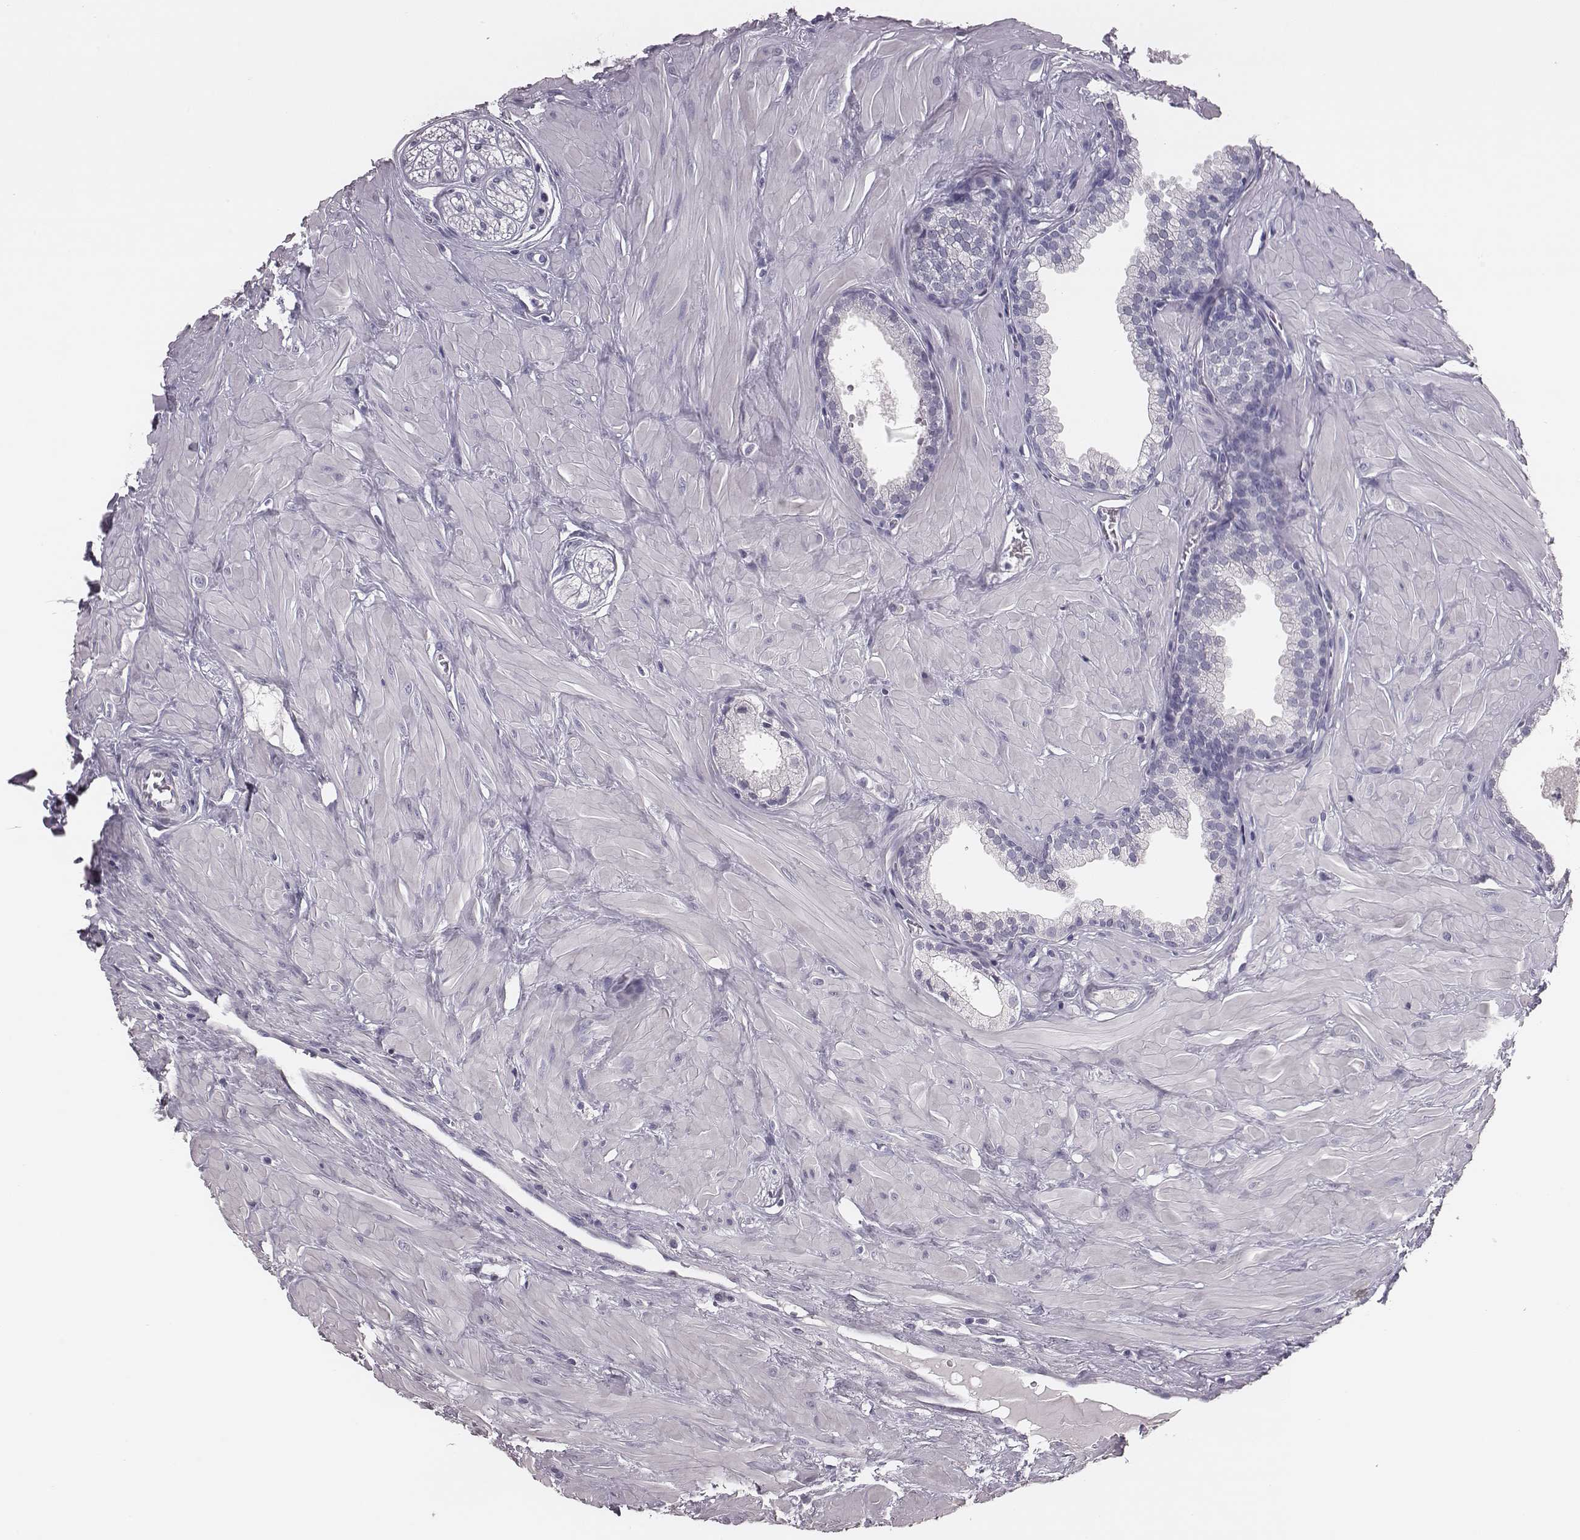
{"staining": {"intensity": "negative", "quantity": "none", "location": "none"}, "tissue": "prostate", "cell_type": "Glandular cells", "image_type": "normal", "snomed": [{"axis": "morphology", "description": "Normal tissue, NOS"}, {"axis": "topography", "description": "Prostate"}], "caption": "Image shows no protein staining in glandular cells of normal prostate.", "gene": "CSHL1", "patient": {"sex": "male", "age": 48}}